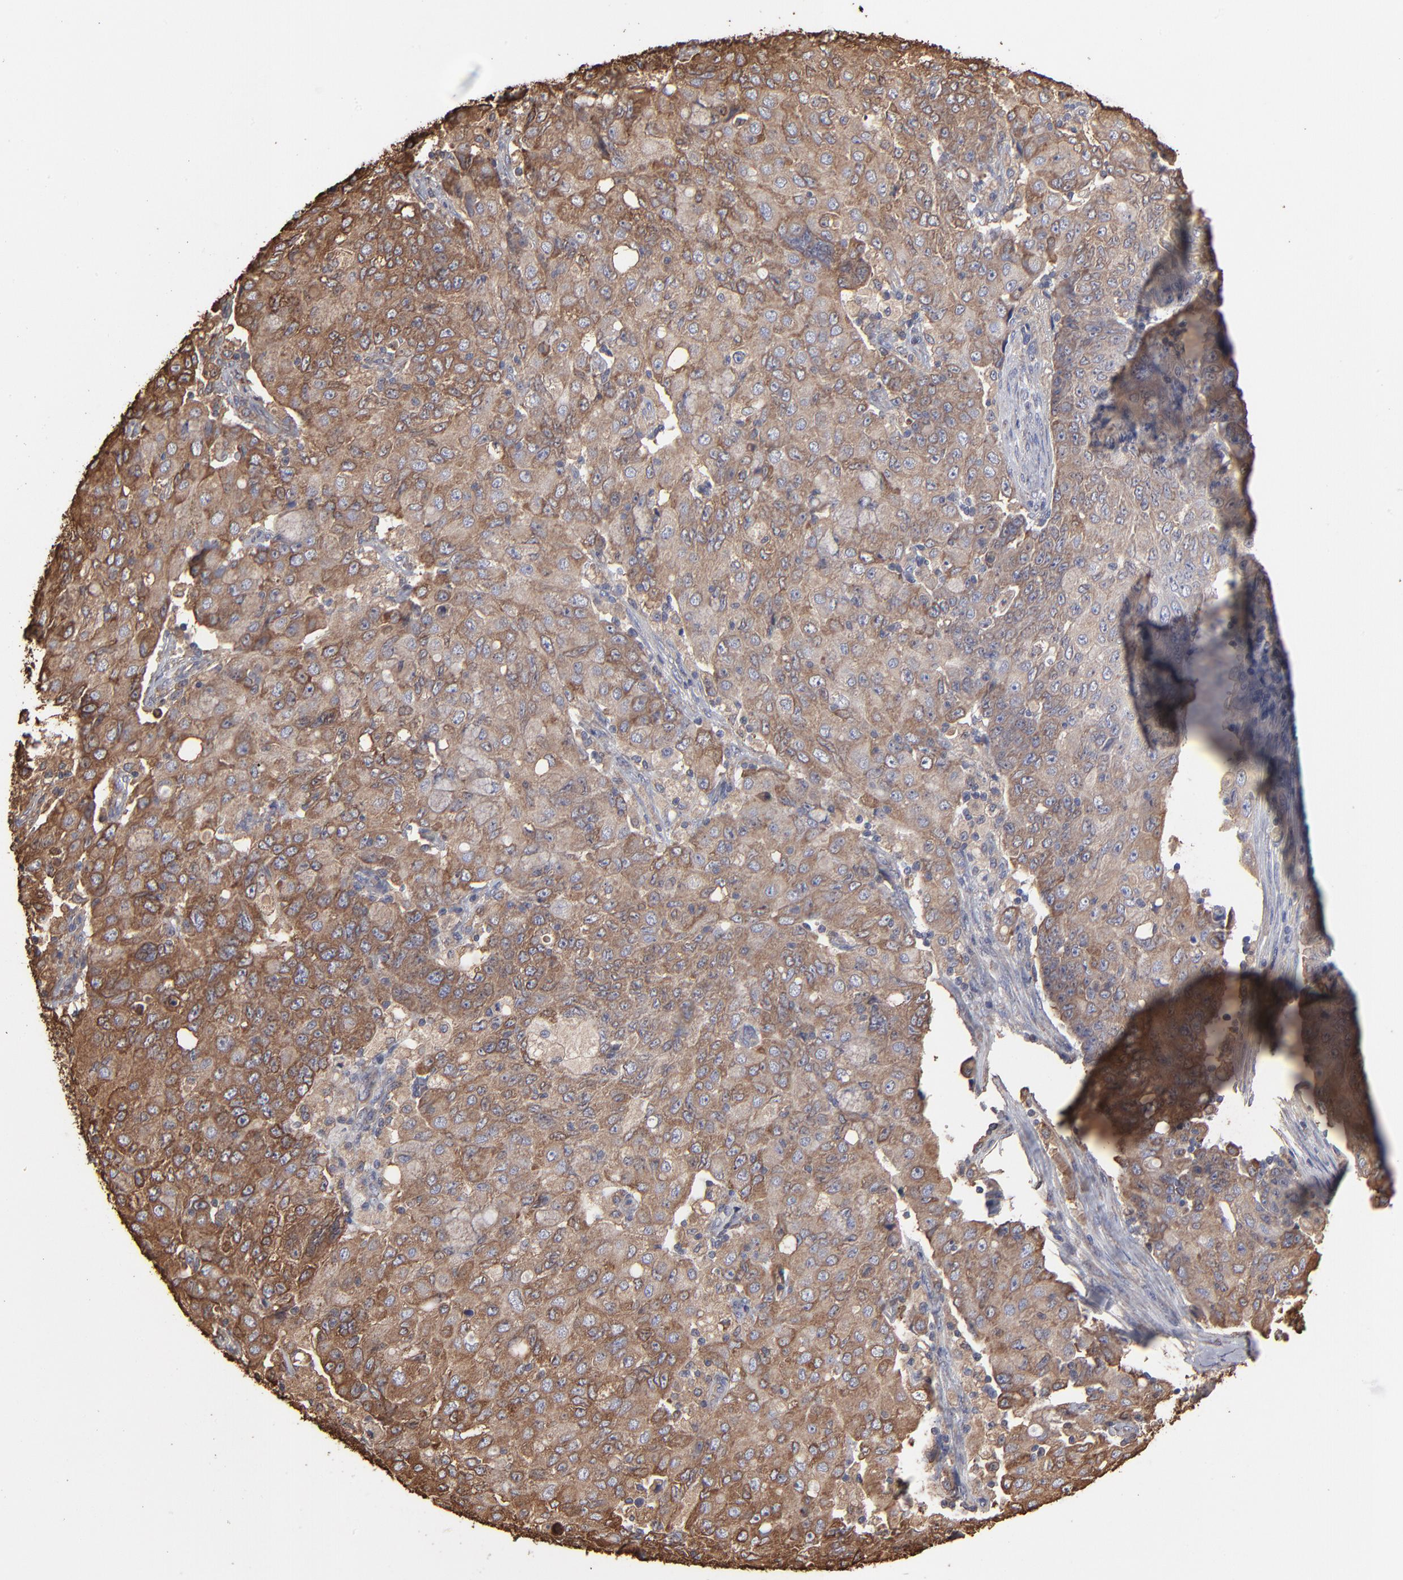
{"staining": {"intensity": "moderate", "quantity": ">75%", "location": "cytoplasmic/membranous"}, "tissue": "ovarian cancer", "cell_type": "Tumor cells", "image_type": "cancer", "snomed": [{"axis": "morphology", "description": "Carcinoma, endometroid"}, {"axis": "topography", "description": "Ovary"}], "caption": "Human endometroid carcinoma (ovarian) stained with a brown dye displays moderate cytoplasmic/membranous positive positivity in approximately >75% of tumor cells.", "gene": "PDIA3", "patient": {"sex": "female", "age": 42}}